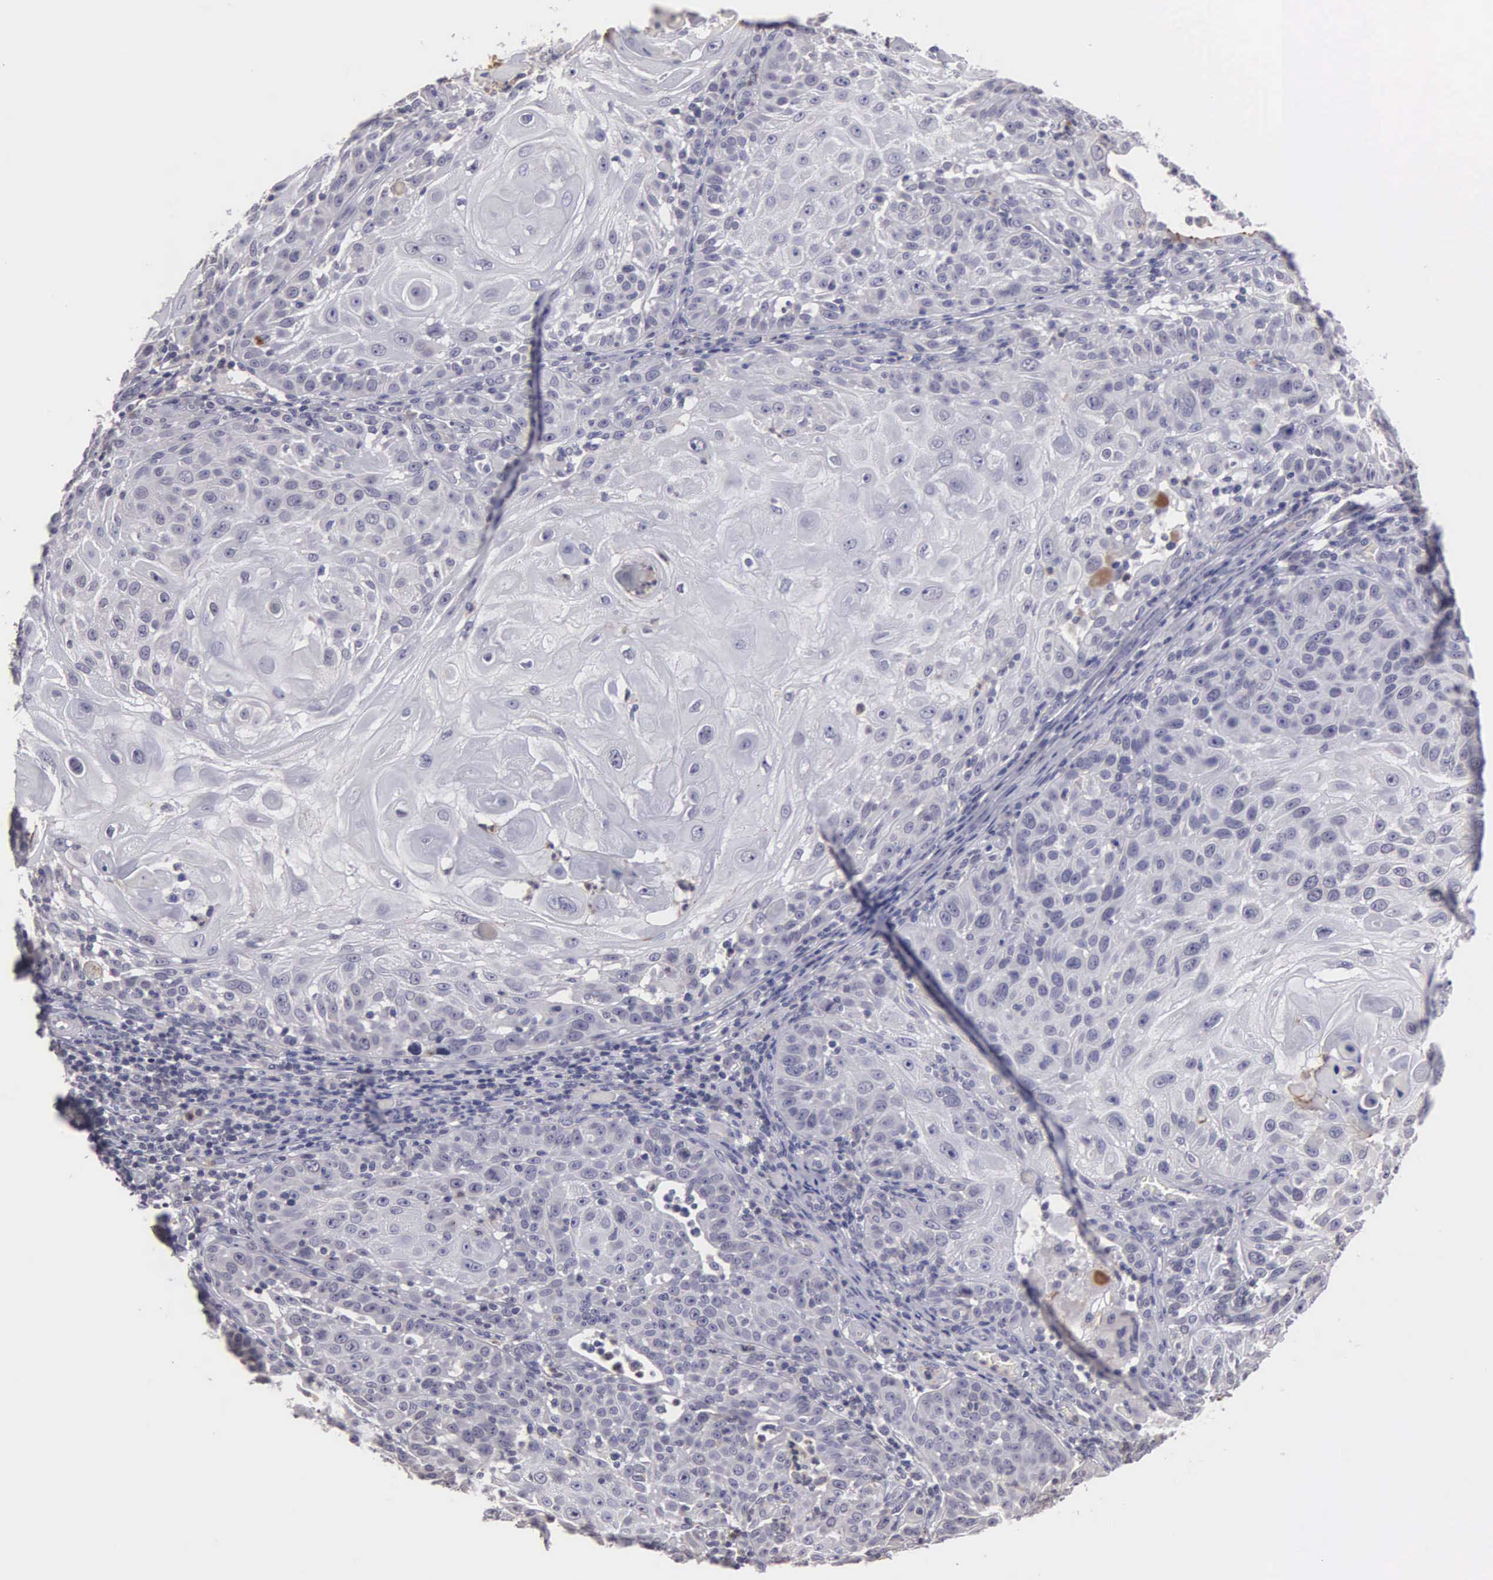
{"staining": {"intensity": "weak", "quantity": "<25%", "location": "cytoplasmic/membranous"}, "tissue": "skin cancer", "cell_type": "Tumor cells", "image_type": "cancer", "snomed": [{"axis": "morphology", "description": "Squamous cell carcinoma, NOS"}, {"axis": "topography", "description": "Skin"}], "caption": "Immunohistochemical staining of skin cancer exhibits no significant expression in tumor cells.", "gene": "BRD1", "patient": {"sex": "female", "age": 89}}